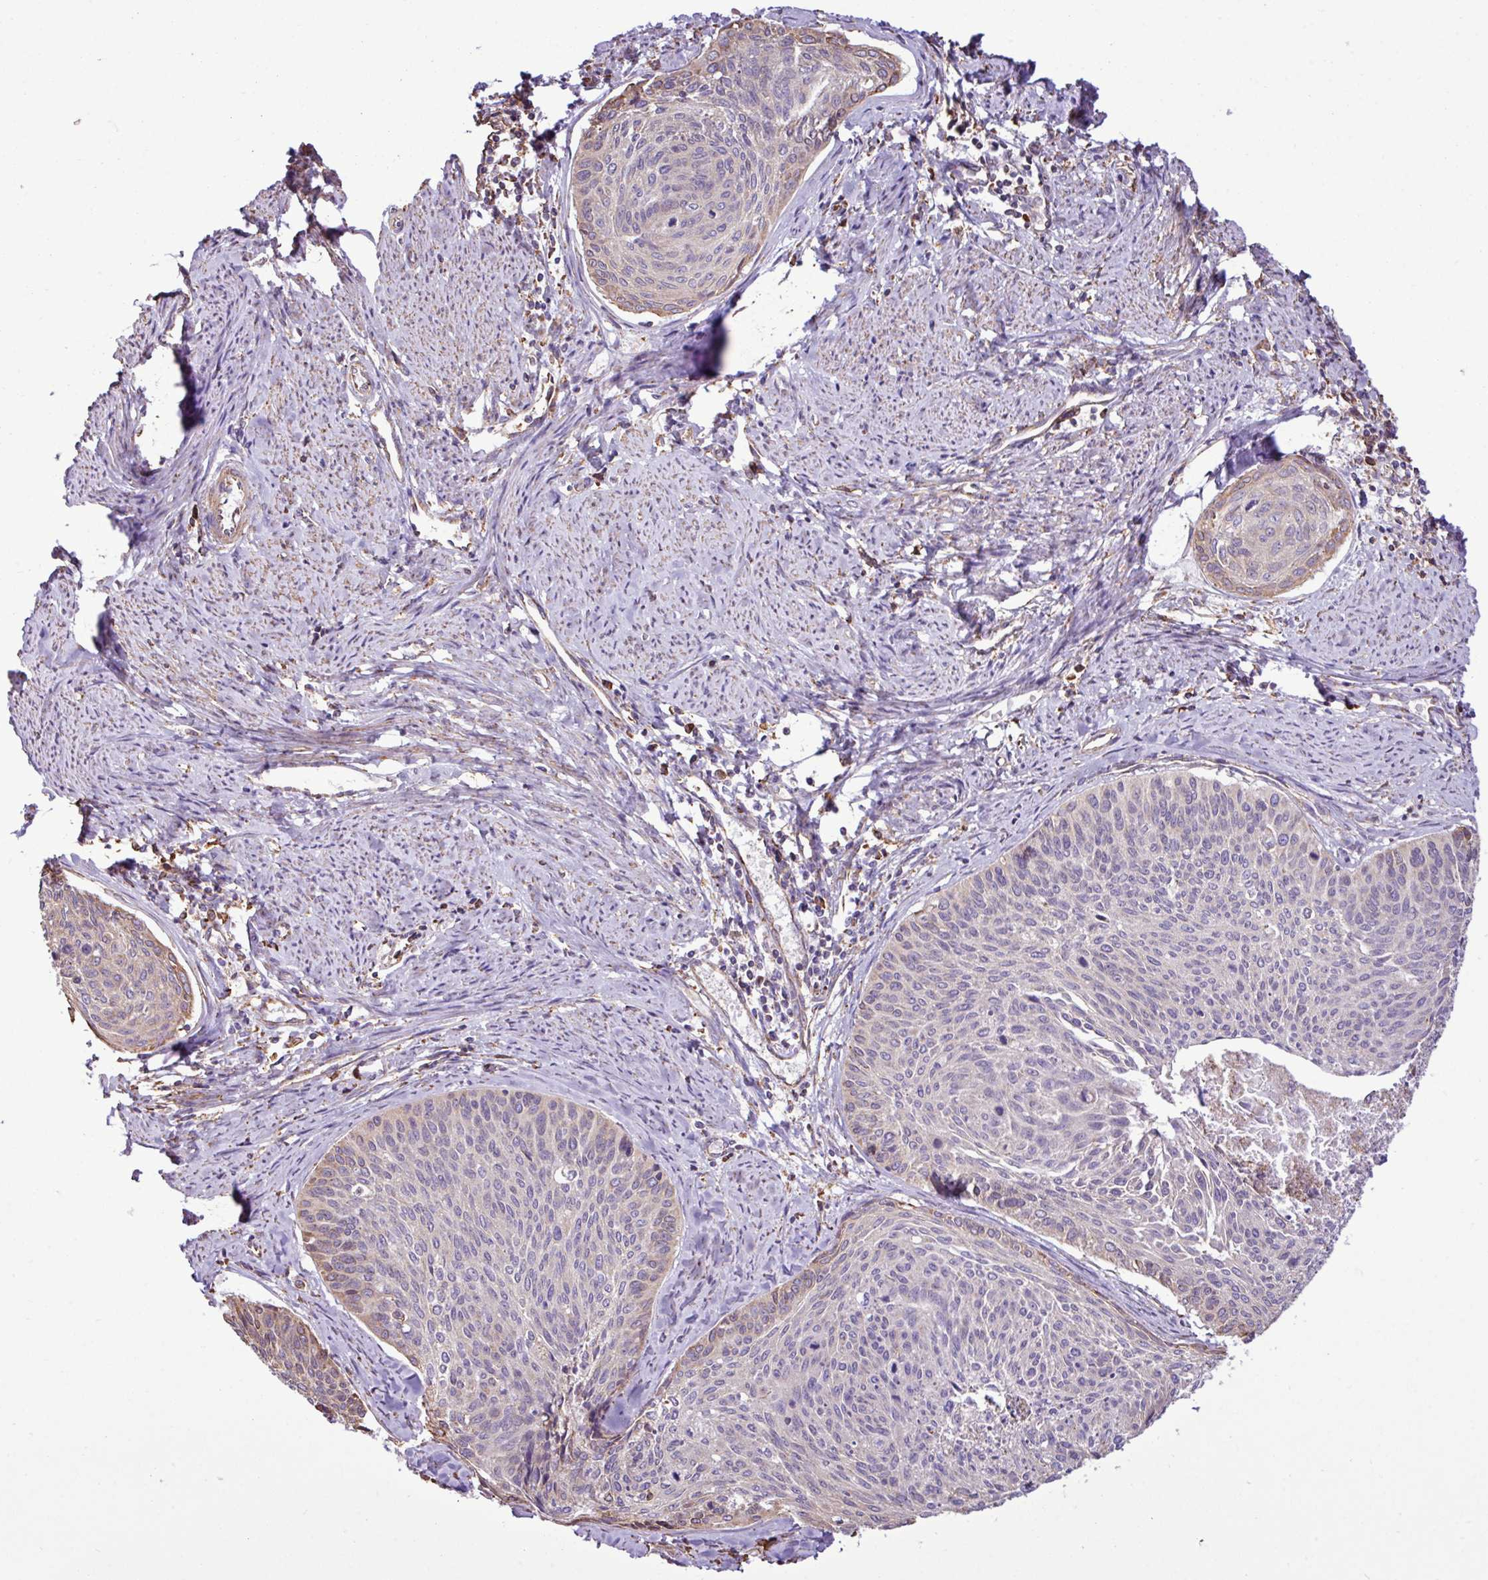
{"staining": {"intensity": "weak", "quantity": "<25%", "location": "cytoplasmic/membranous"}, "tissue": "cervical cancer", "cell_type": "Tumor cells", "image_type": "cancer", "snomed": [{"axis": "morphology", "description": "Squamous cell carcinoma, NOS"}, {"axis": "topography", "description": "Cervix"}], "caption": "This is a image of IHC staining of cervical cancer (squamous cell carcinoma), which shows no positivity in tumor cells.", "gene": "ZSCAN5A", "patient": {"sex": "female", "age": 55}}